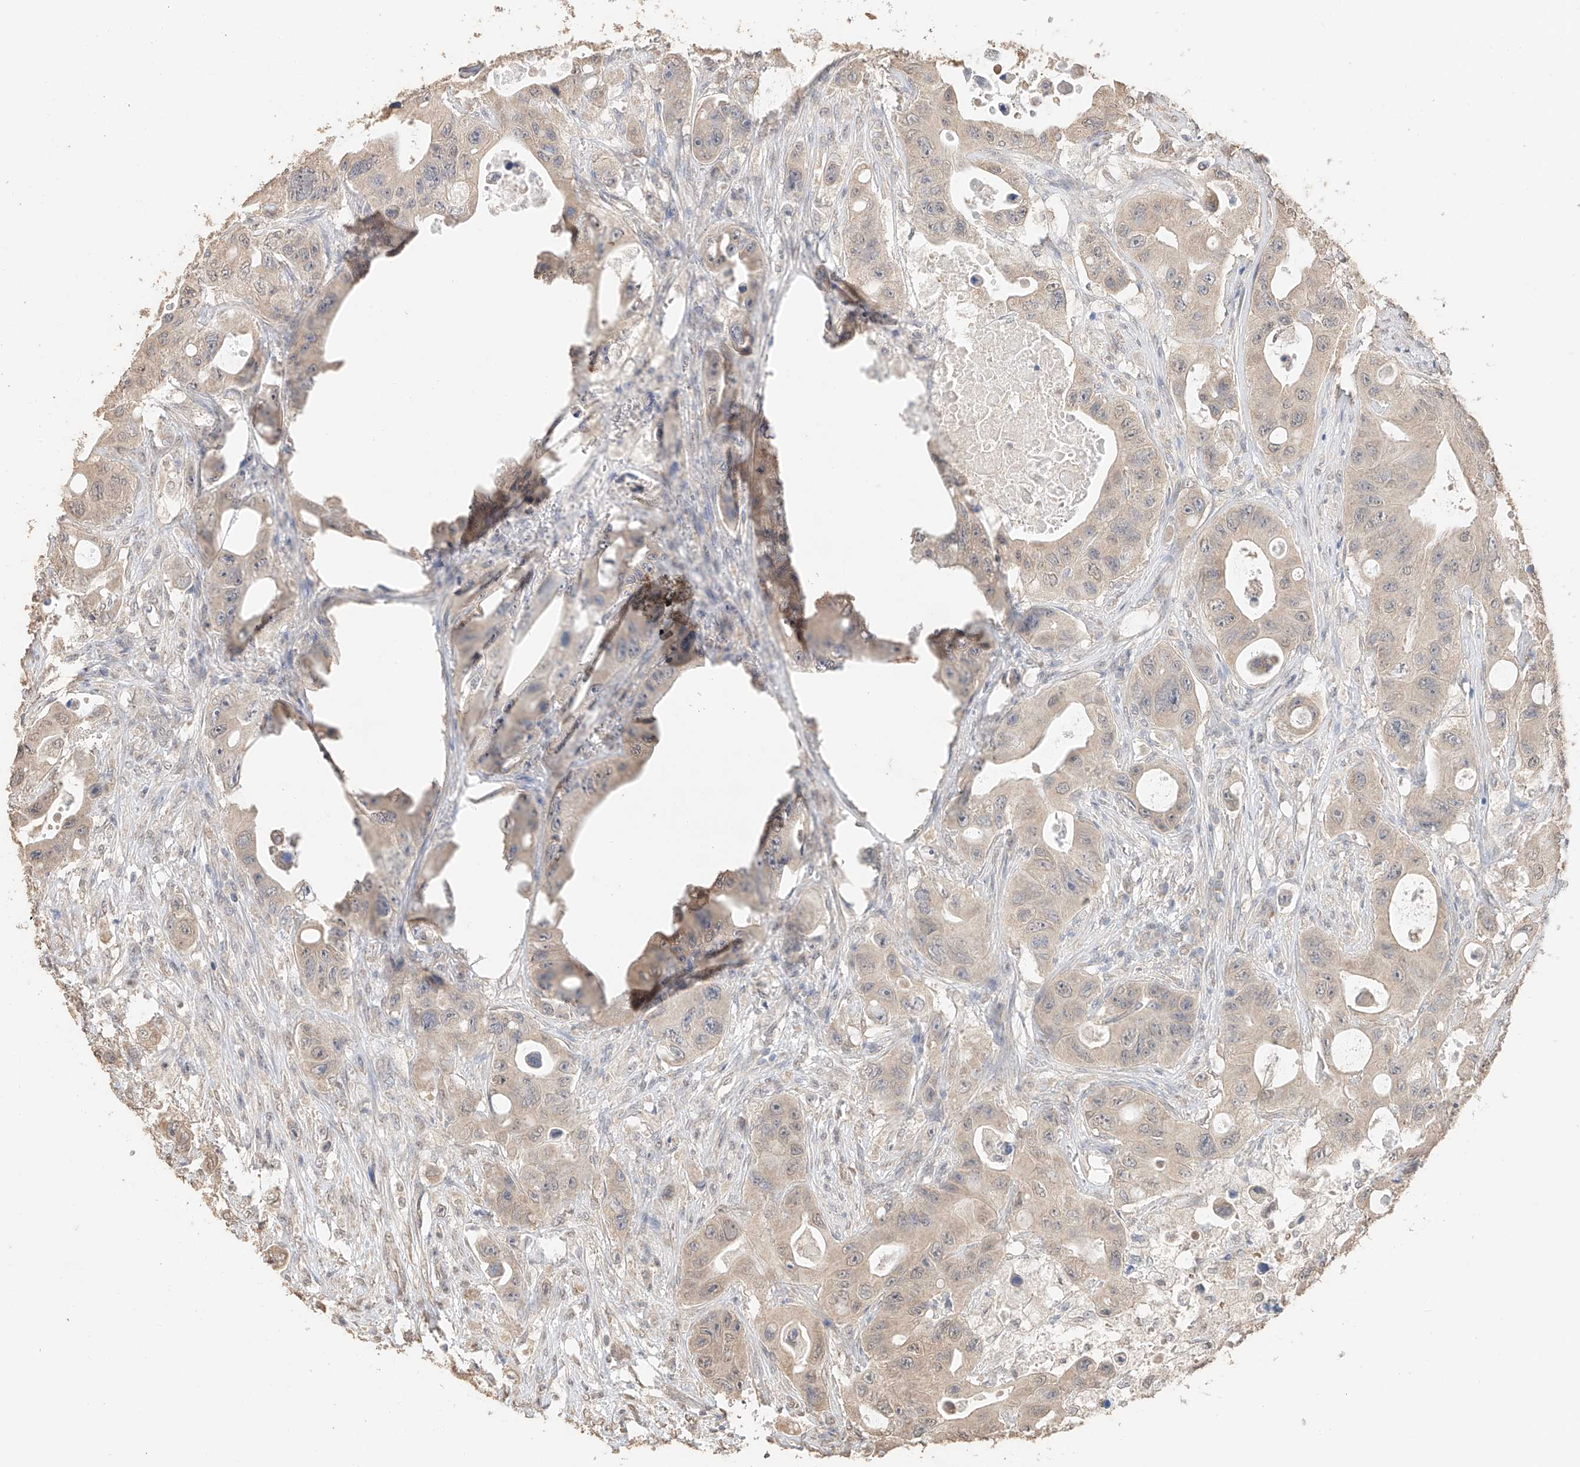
{"staining": {"intensity": "weak", "quantity": "25%-75%", "location": "cytoplasmic/membranous"}, "tissue": "colorectal cancer", "cell_type": "Tumor cells", "image_type": "cancer", "snomed": [{"axis": "morphology", "description": "Adenocarcinoma, NOS"}, {"axis": "topography", "description": "Colon"}], "caption": "Colorectal cancer stained with a brown dye shows weak cytoplasmic/membranous positive staining in about 25%-75% of tumor cells.", "gene": "IL22RA2", "patient": {"sex": "female", "age": 46}}